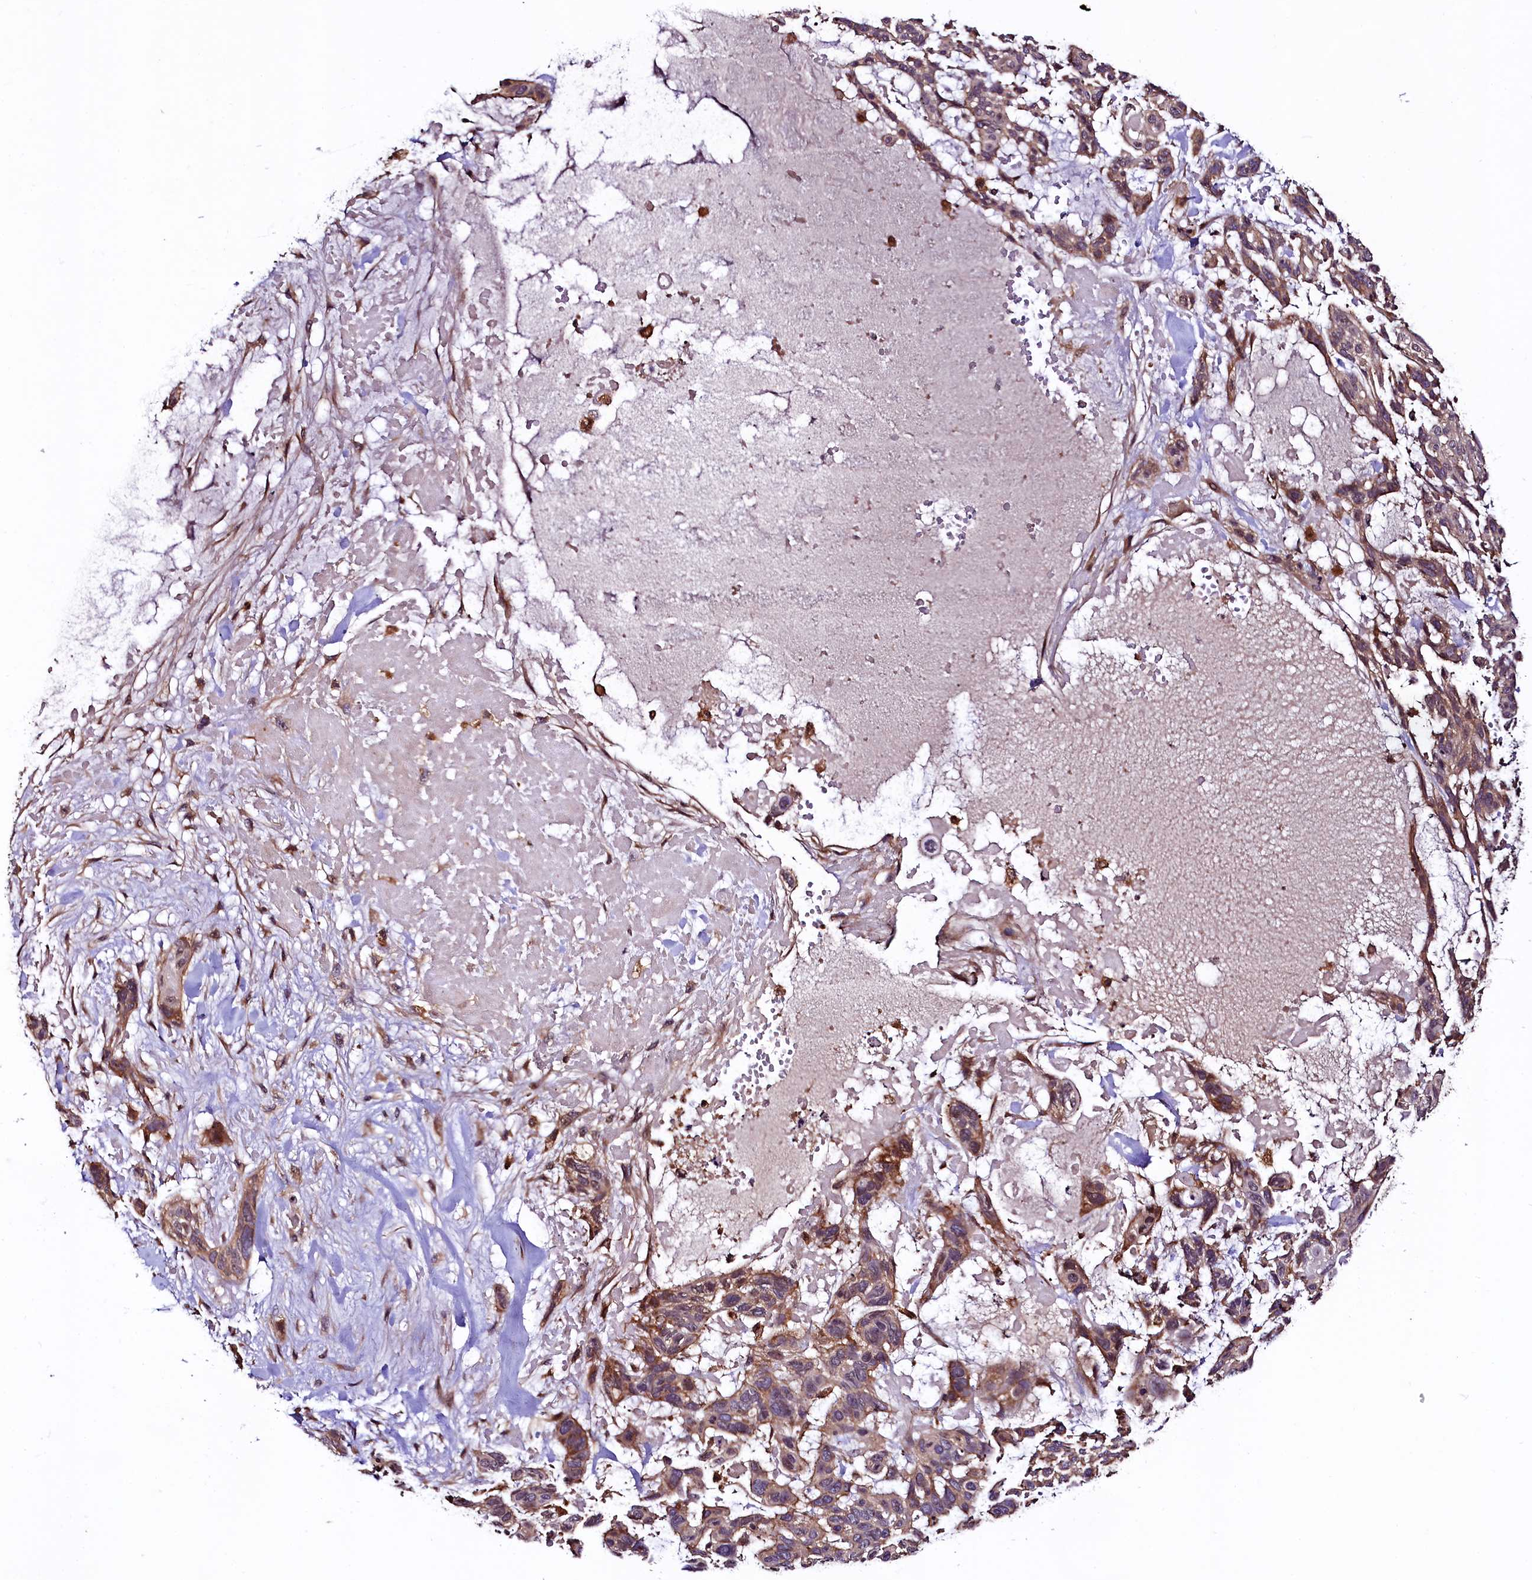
{"staining": {"intensity": "moderate", "quantity": ">75%", "location": "cytoplasmic/membranous"}, "tissue": "skin cancer", "cell_type": "Tumor cells", "image_type": "cancer", "snomed": [{"axis": "morphology", "description": "Basal cell carcinoma"}, {"axis": "topography", "description": "Skin"}], "caption": "Approximately >75% of tumor cells in basal cell carcinoma (skin) display moderate cytoplasmic/membranous protein positivity as visualized by brown immunohistochemical staining.", "gene": "VPS35", "patient": {"sex": "male", "age": 88}}